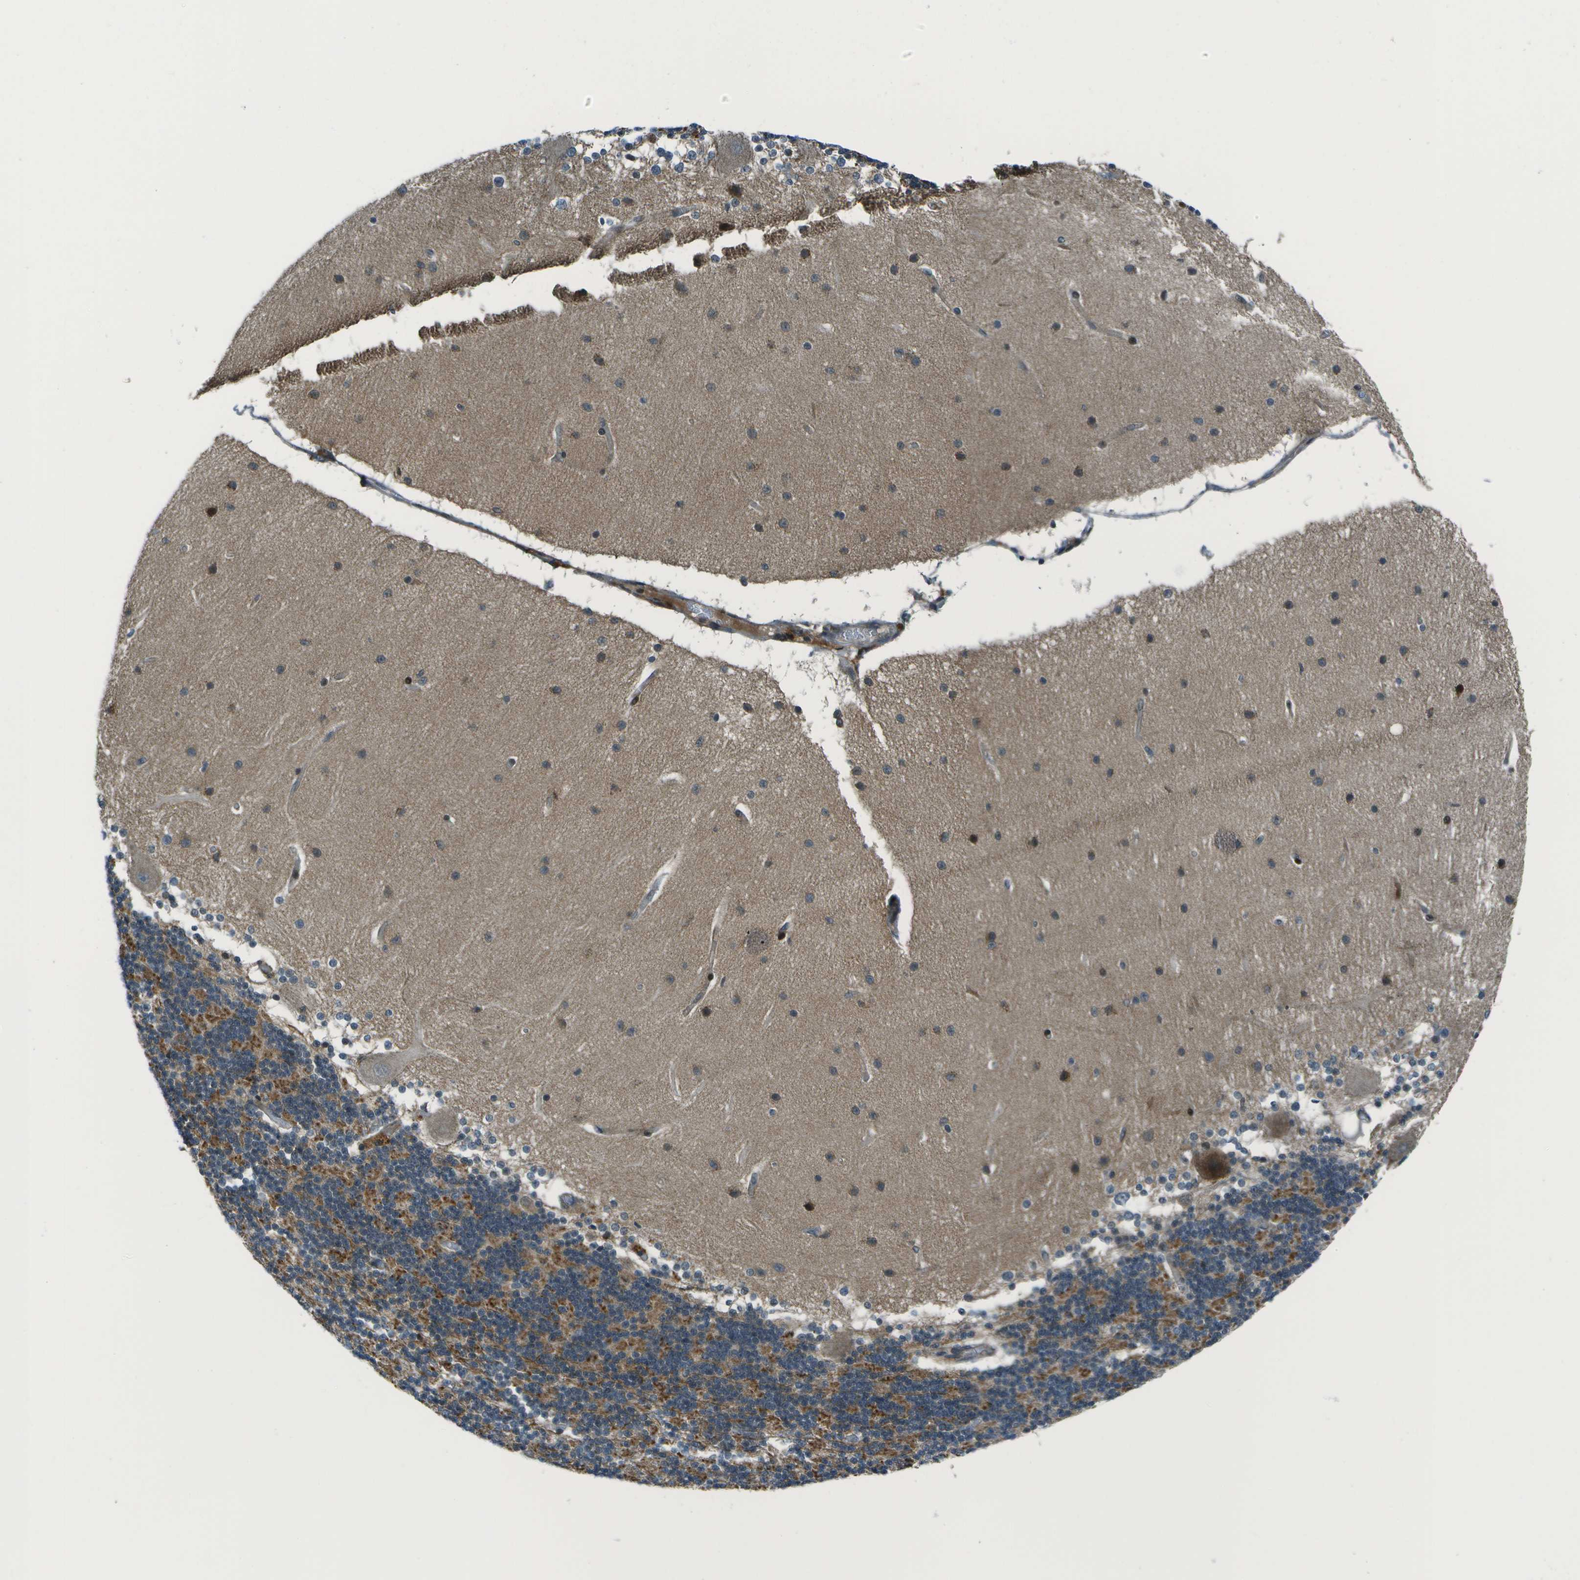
{"staining": {"intensity": "moderate", "quantity": "25%-75%", "location": "cytoplasmic/membranous"}, "tissue": "cerebellum", "cell_type": "Cells in granular layer", "image_type": "normal", "snomed": [{"axis": "morphology", "description": "Normal tissue, NOS"}, {"axis": "topography", "description": "Cerebellum"}], "caption": "This is a micrograph of IHC staining of normal cerebellum, which shows moderate staining in the cytoplasmic/membranous of cells in granular layer.", "gene": "TMEM19", "patient": {"sex": "female", "age": 54}}